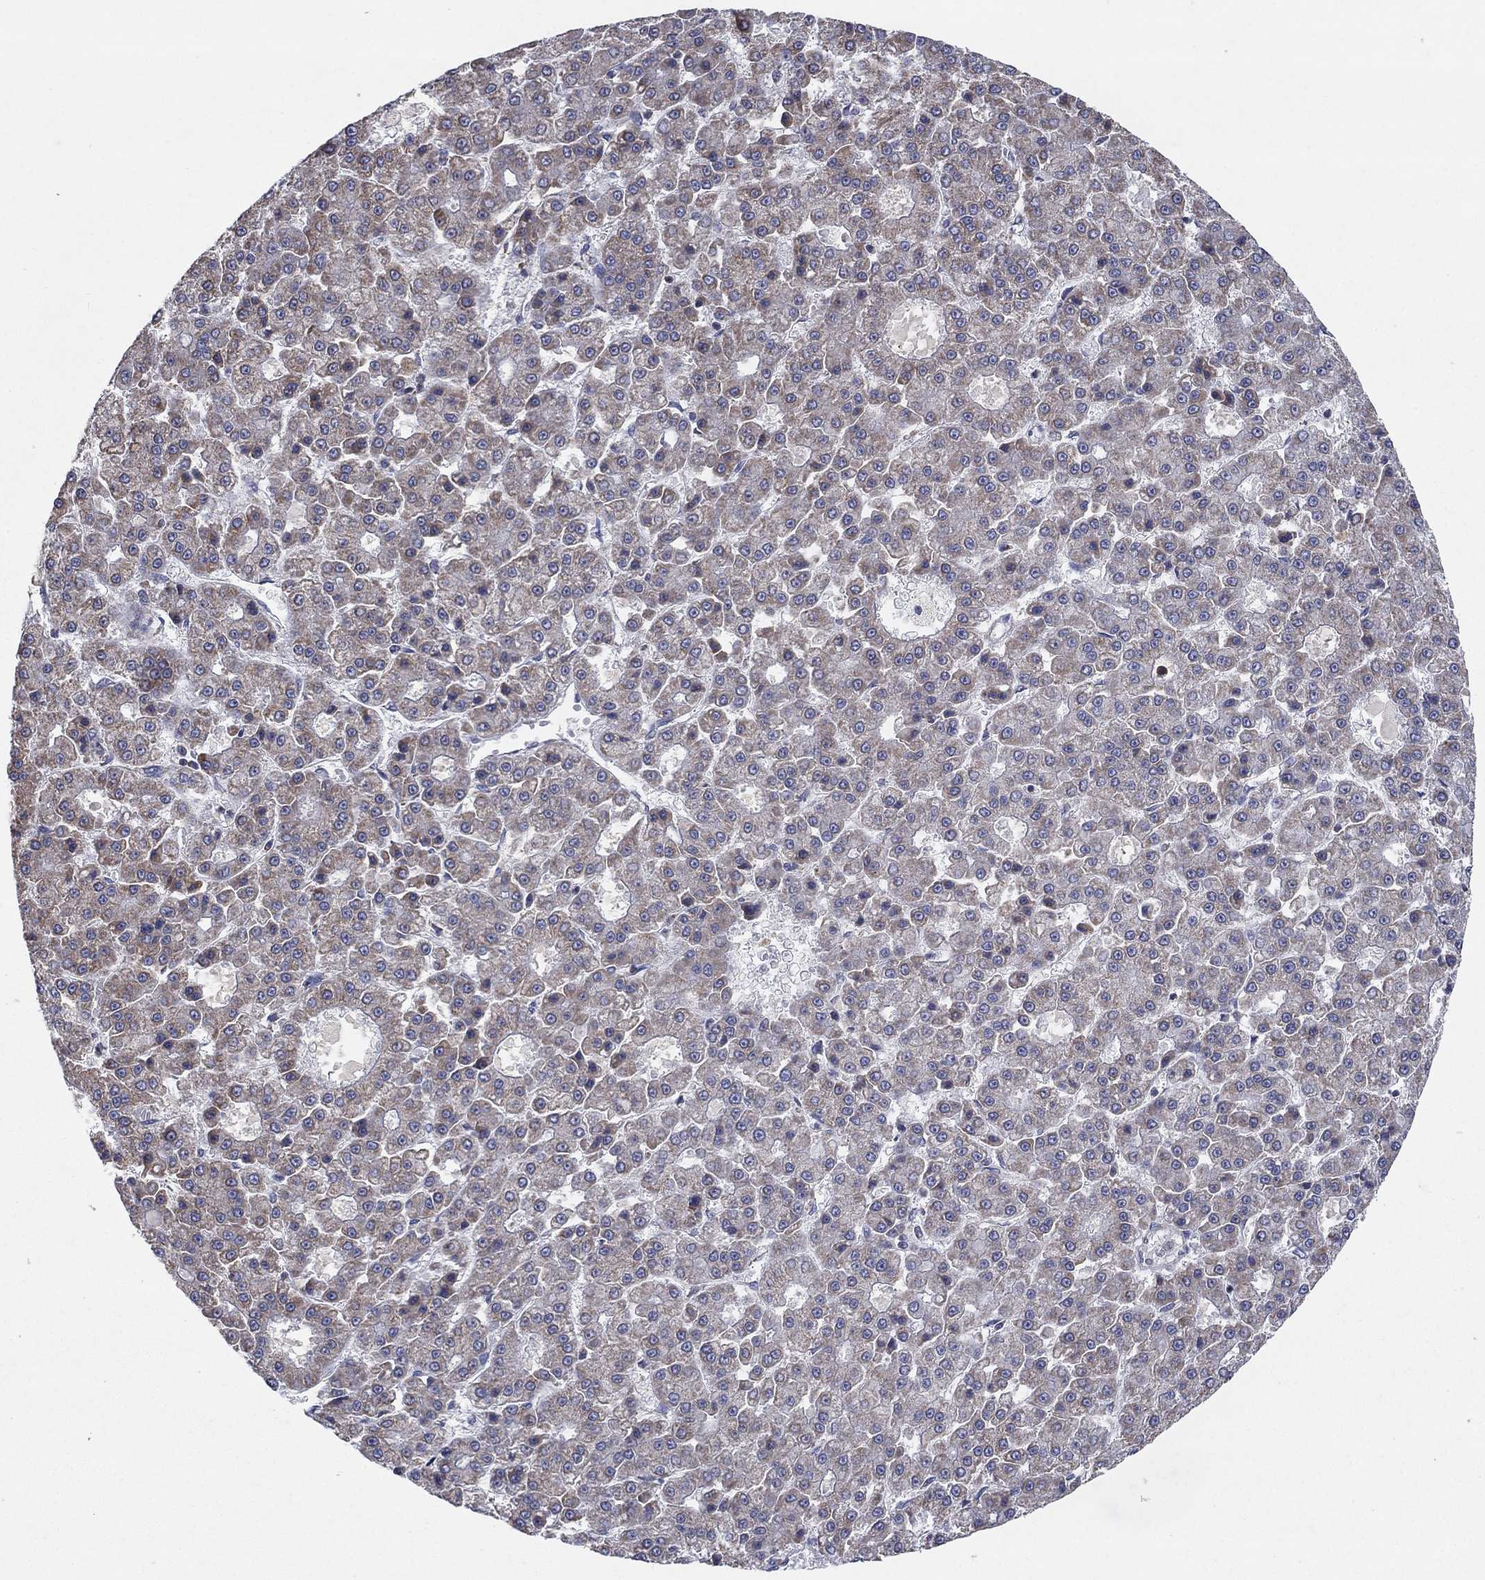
{"staining": {"intensity": "weak", "quantity": "25%-75%", "location": "cytoplasmic/membranous"}, "tissue": "liver cancer", "cell_type": "Tumor cells", "image_type": "cancer", "snomed": [{"axis": "morphology", "description": "Carcinoma, Hepatocellular, NOS"}, {"axis": "topography", "description": "Liver"}], "caption": "Human liver cancer (hepatocellular carcinoma) stained with a brown dye displays weak cytoplasmic/membranous positive staining in approximately 25%-75% of tumor cells.", "gene": "C9orf85", "patient": {"sex": "male", "age": 70}}